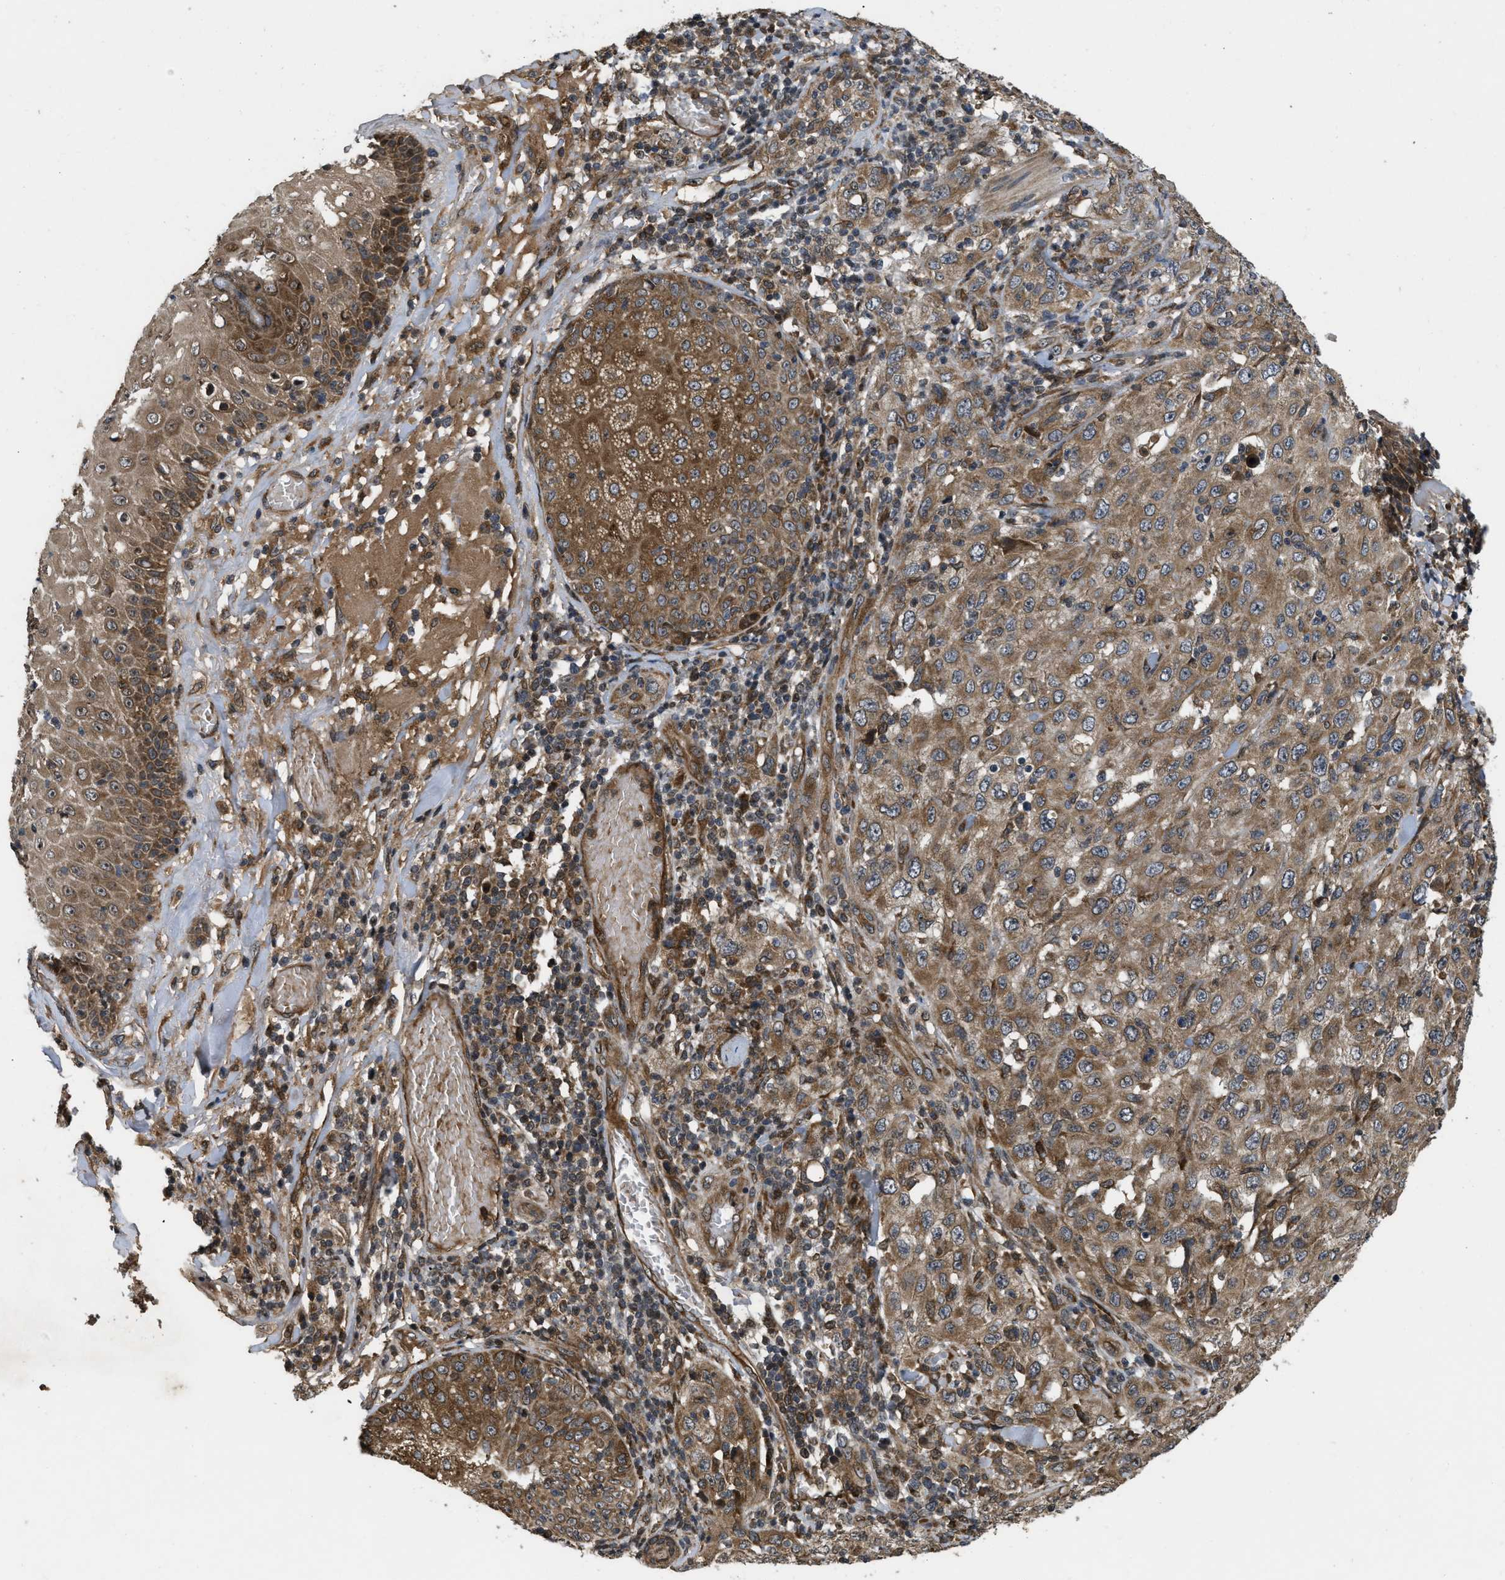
{"staining": {"intensity": "moderate", "quantity": ">75%", "location": "cytoplasmic/membranous"}, "tissue": "skin cancer", "cell_type": "Tumor cells", "image_type": "cancer", "snomed": [{"axis": "morphology", "description": "Squamous cell carcinoma, NOS"}, {"axis": "topography", "description": "Skin"}], "caption": "Human skin cancer (squamous cell carcinoma) stained with a protein marker demonstrates moderate staining in tumor cells.", "gene": "SPTLC1", "patient": {"sex": "female", "age": 88}}